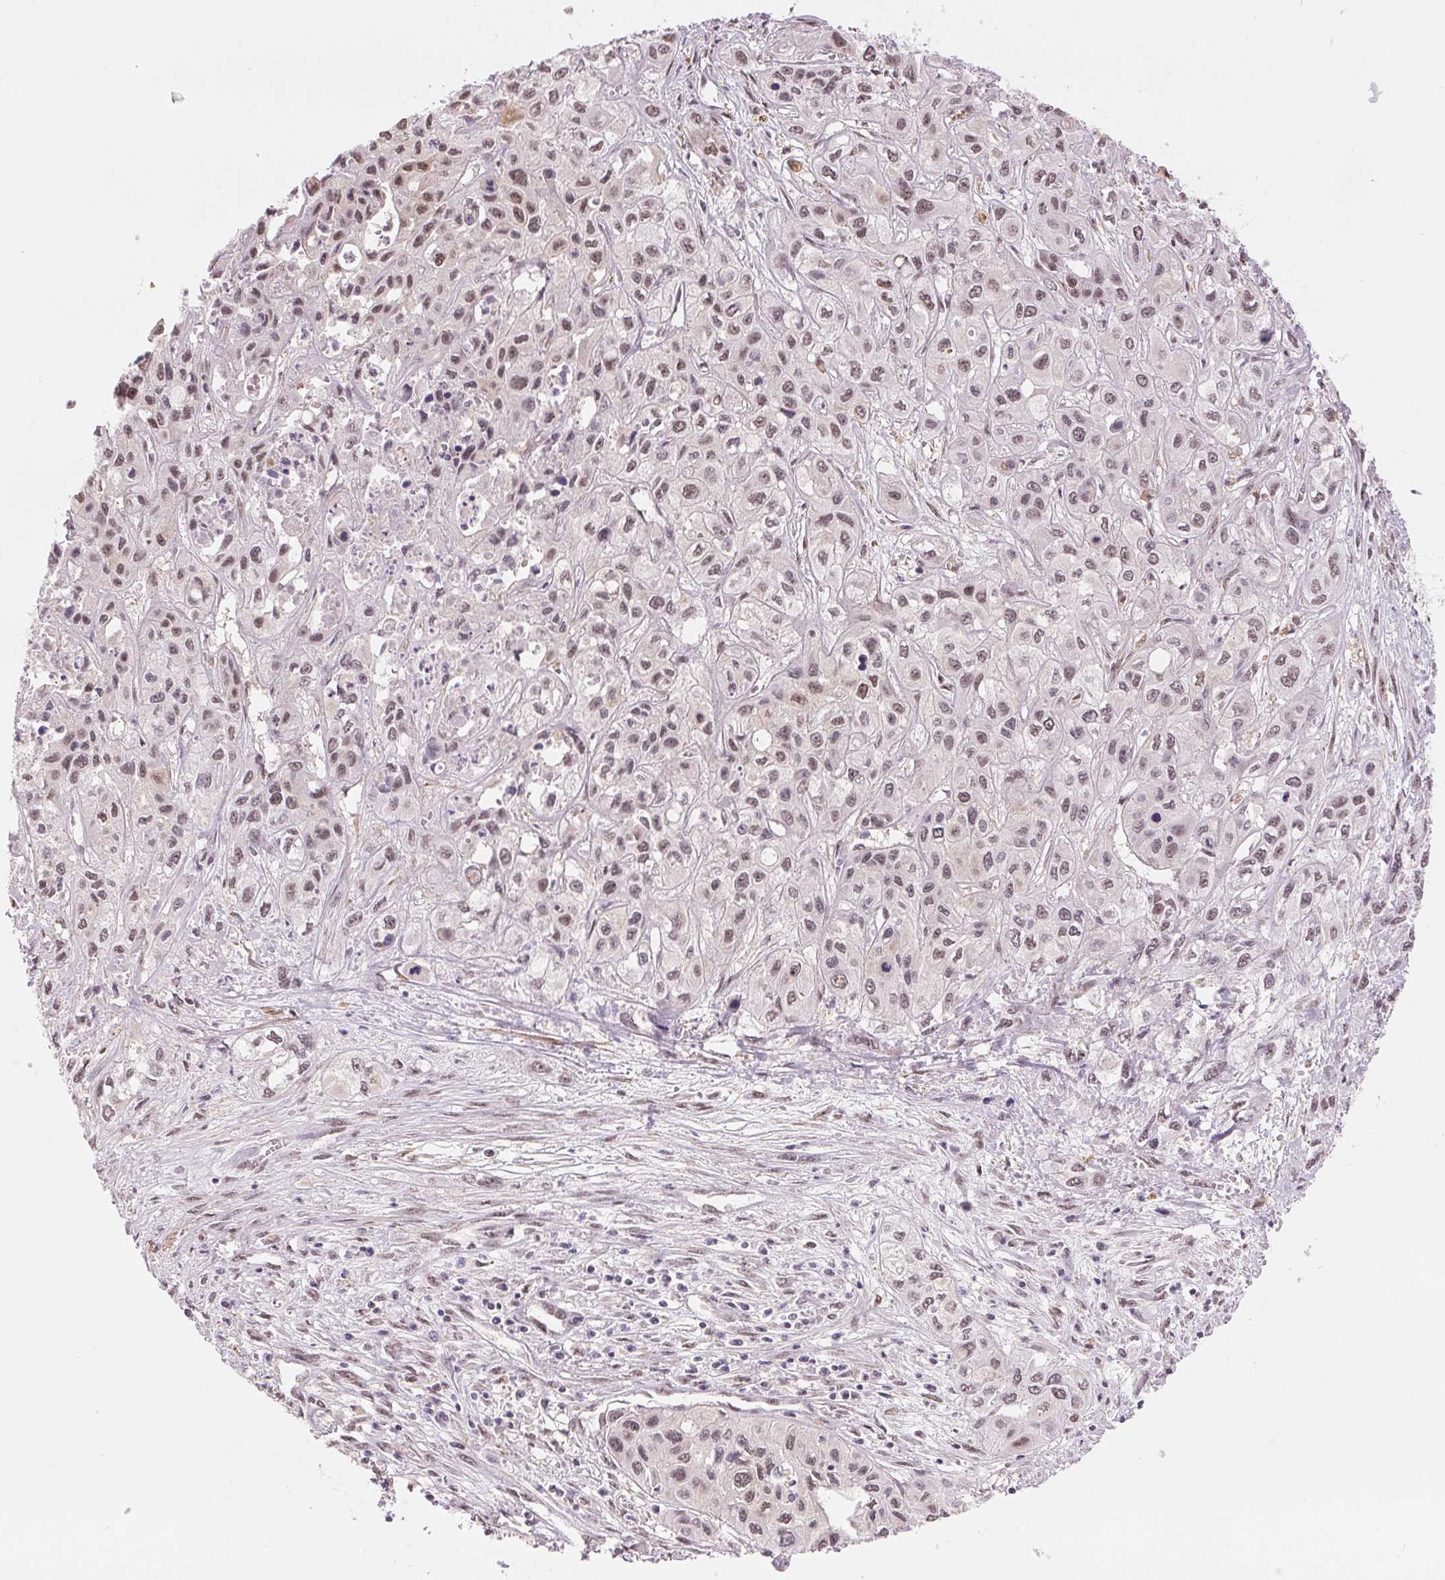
{"staining": {"intensity": "weak", "quantity": ">75%", "location": "nuclear"}, "tissue": "liver cancer", "cell_type": "Tumor cells", "image_type": "cancer", "snomed": [{"axis": "morphology", "description": "Cholangiocarcinoma"}, {"axis": "topography", "description": "Liver"}], "caption": "Immunohistochemistry (IHC) histopathology image of neoplastic tissue: liver cancer (cholangiocarcinoma) stained using immunohistochemistry (IHC) demonstrates low levels of weak protein expression localized specifically in the nuclear of tumor cells, appearing as a nuclear brown color.", "gene": "BCAT1", "patient": {"sex": "female", "age": 66}}